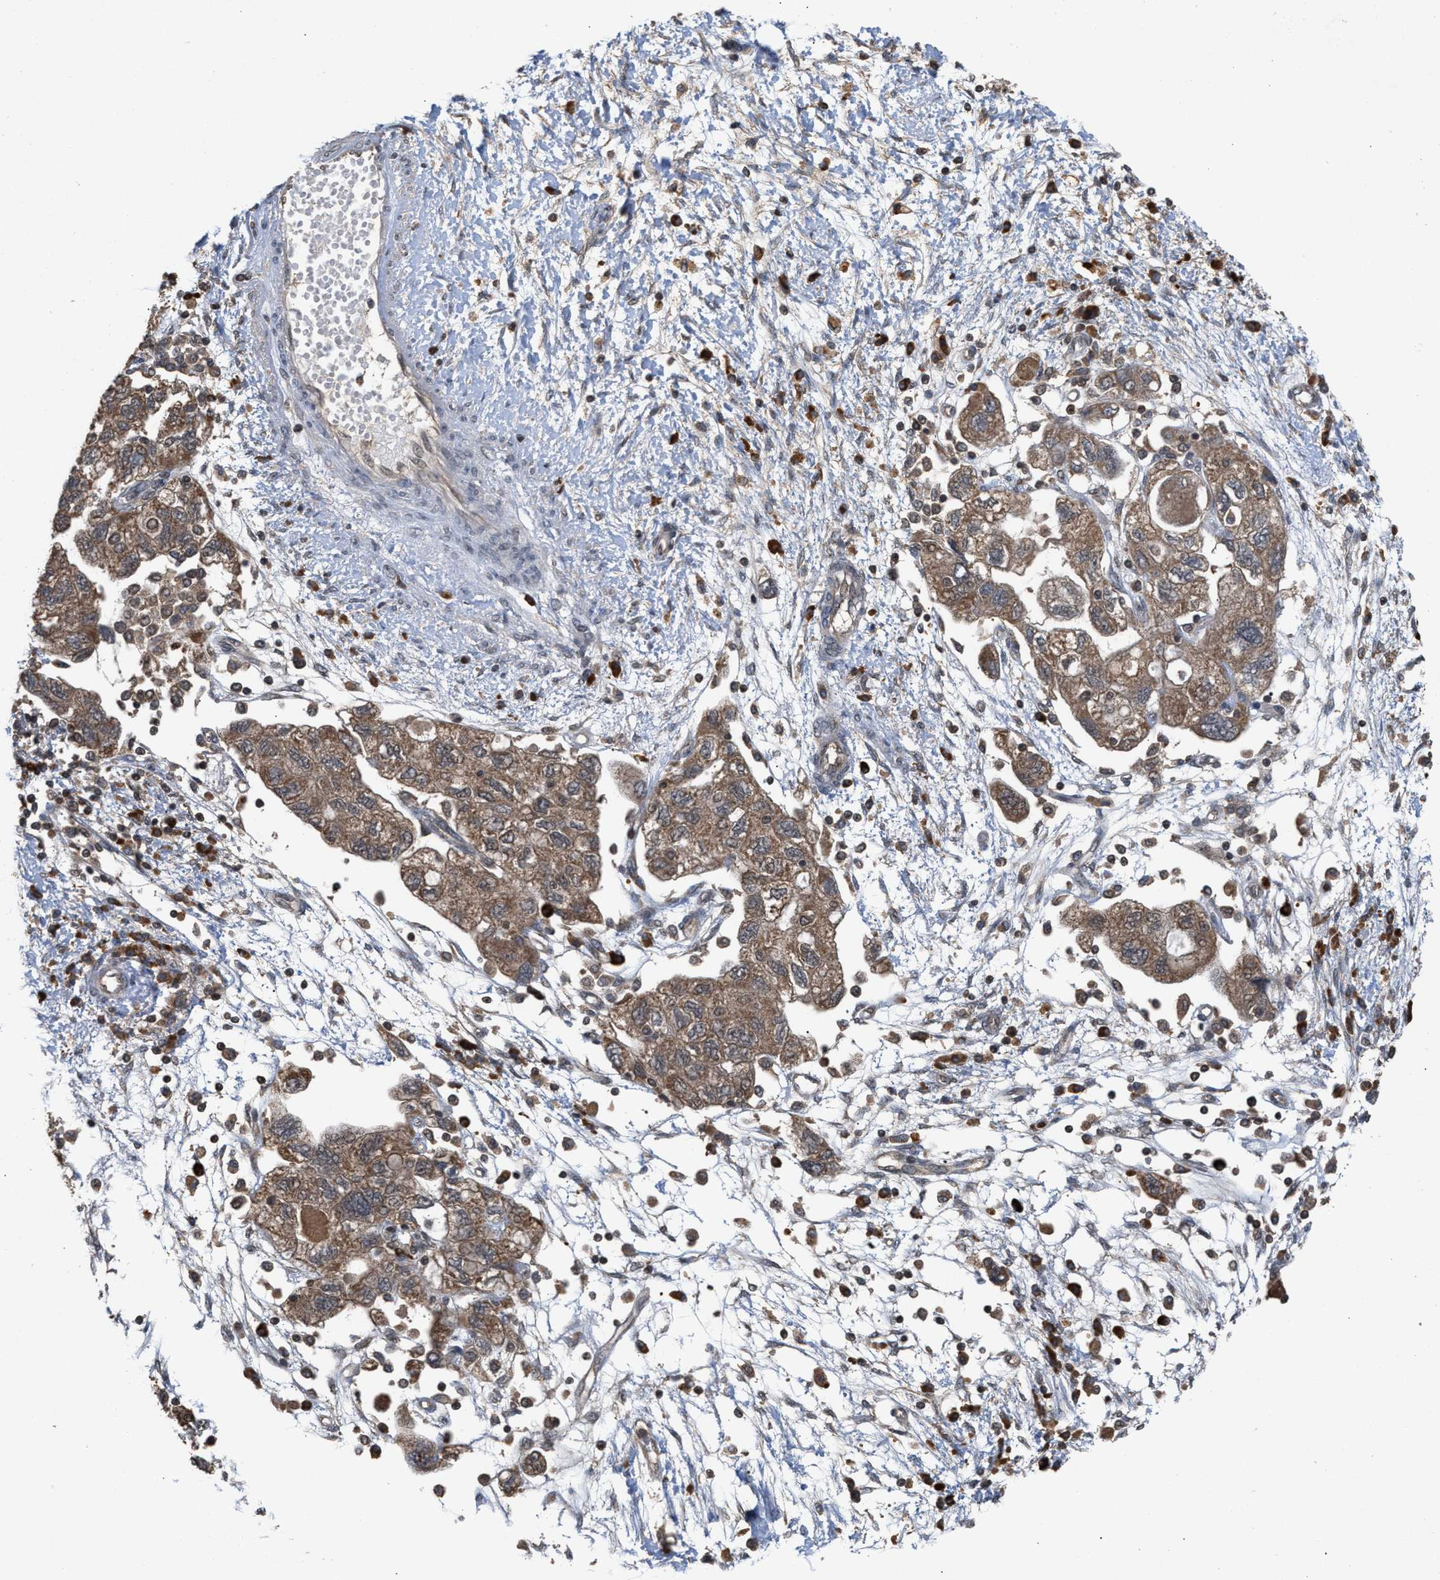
{"staining": {"intensity": "moderate", "quantity": ">75%", "location": "cytoplasmic/membranous"}, "tissue": "ovarian cancer", "cell_type": "Tumor cells", "image_type": "cancer", "snomed": [{"axis": "morphology", "description": "Carcinoma, NOS"}, {"axis": "morphology", "description": "Cystadenocarcinoma, serous, NOS"}, {"axis": "topography", "description": "Ovary"}], "caption": "This micrograph displays immunohistochemistry staining of carcinoma (ovarian), with medium moderate cytoplasmic/membranous staining in about >75% of tumor cells.", "gene": "C9orf78", "patient": {"sex": "female", "age": 69}}